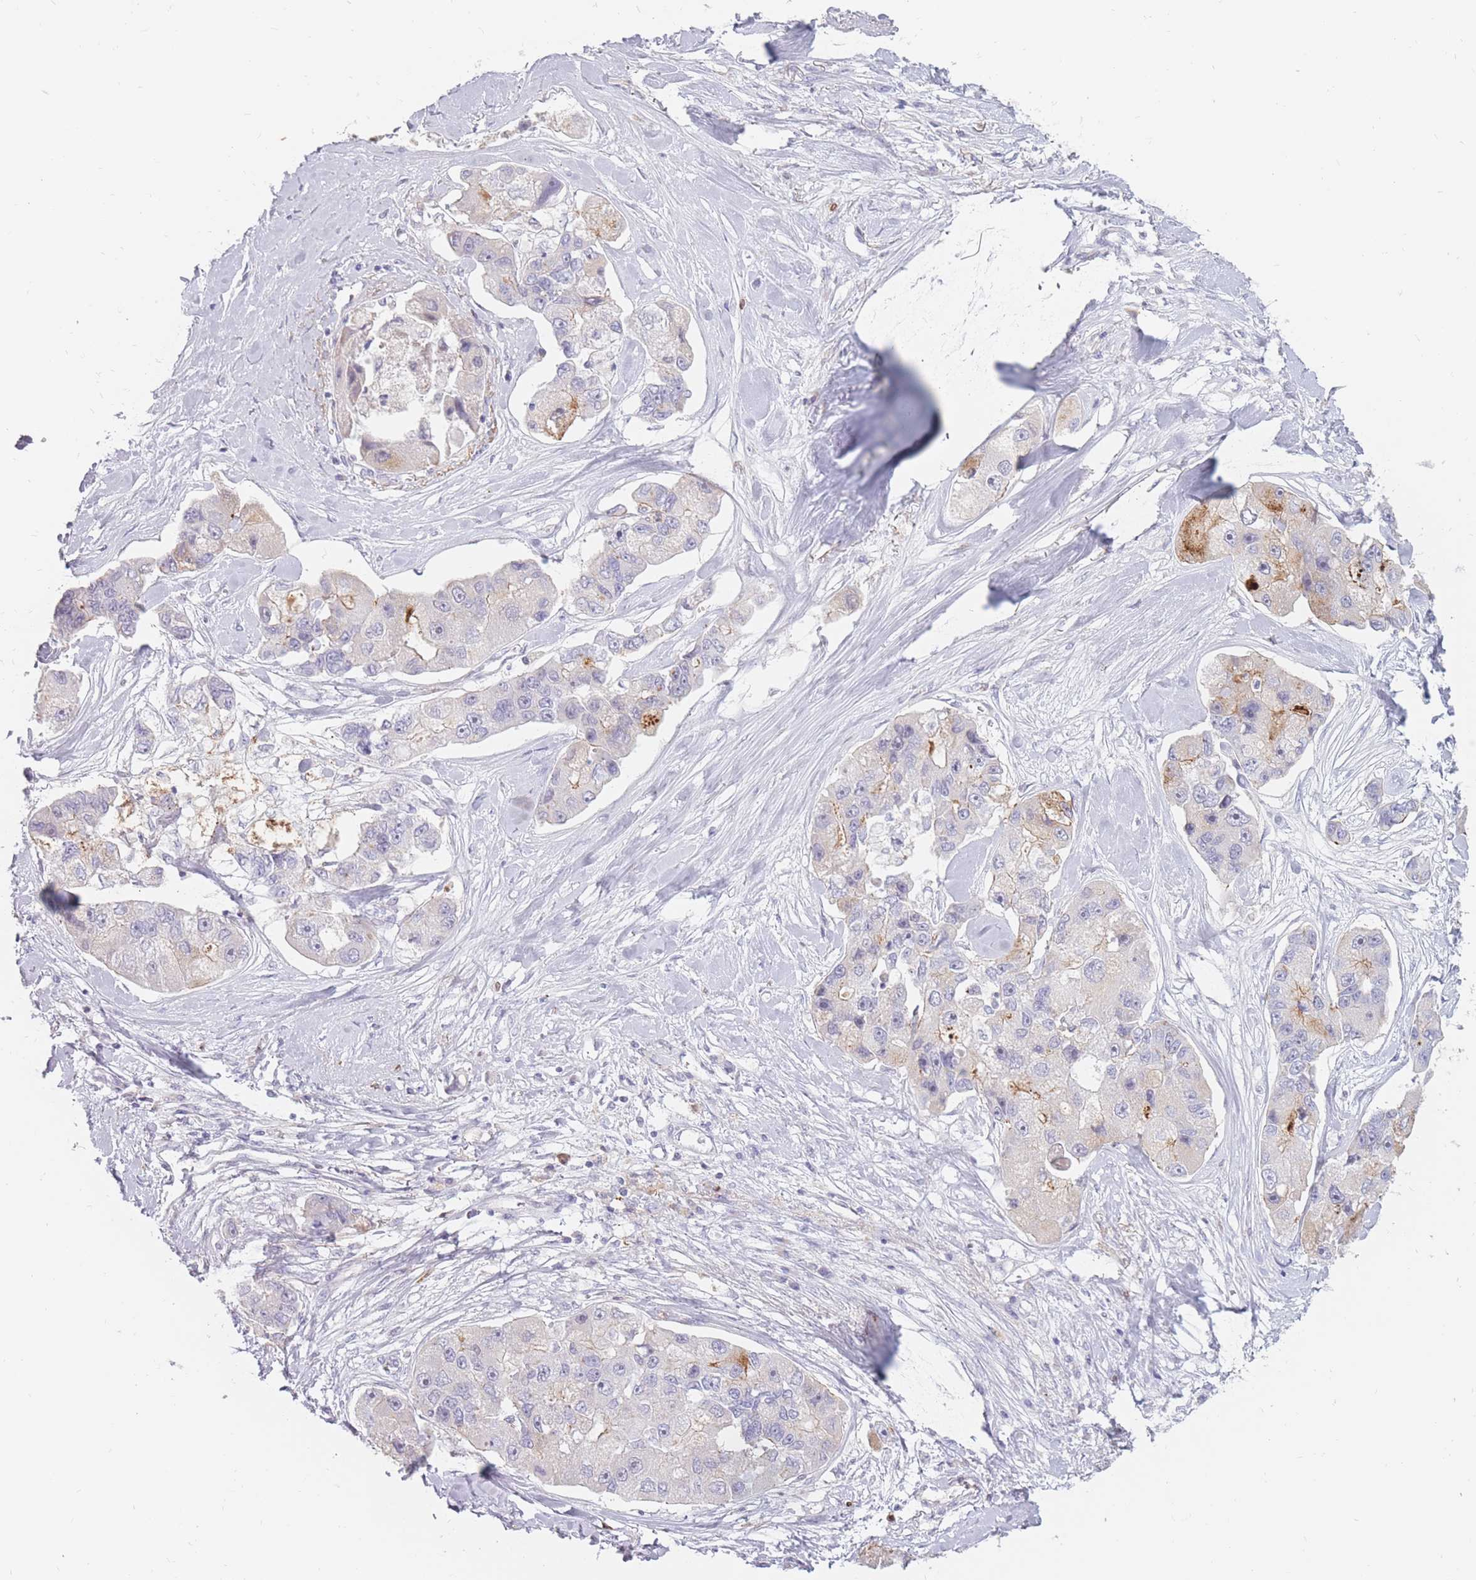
{"staining": {"intensity": "negative", "quantity": "none", "location": "none"}, "tissue": "lung cancer", "cell_type": "Tumor cells", "image_type": "cancer", "snomed": [{"axis": "morphology", "description": "Adenocarcinoma, NOS"}, {"axis": "topography", "description": "Lung"}], "caption": "There is no significant positivity in tumor cells of lung adenocarcinoma.", "gene": "PTGDR", "patient": {"sex": "female", "age": 54}}